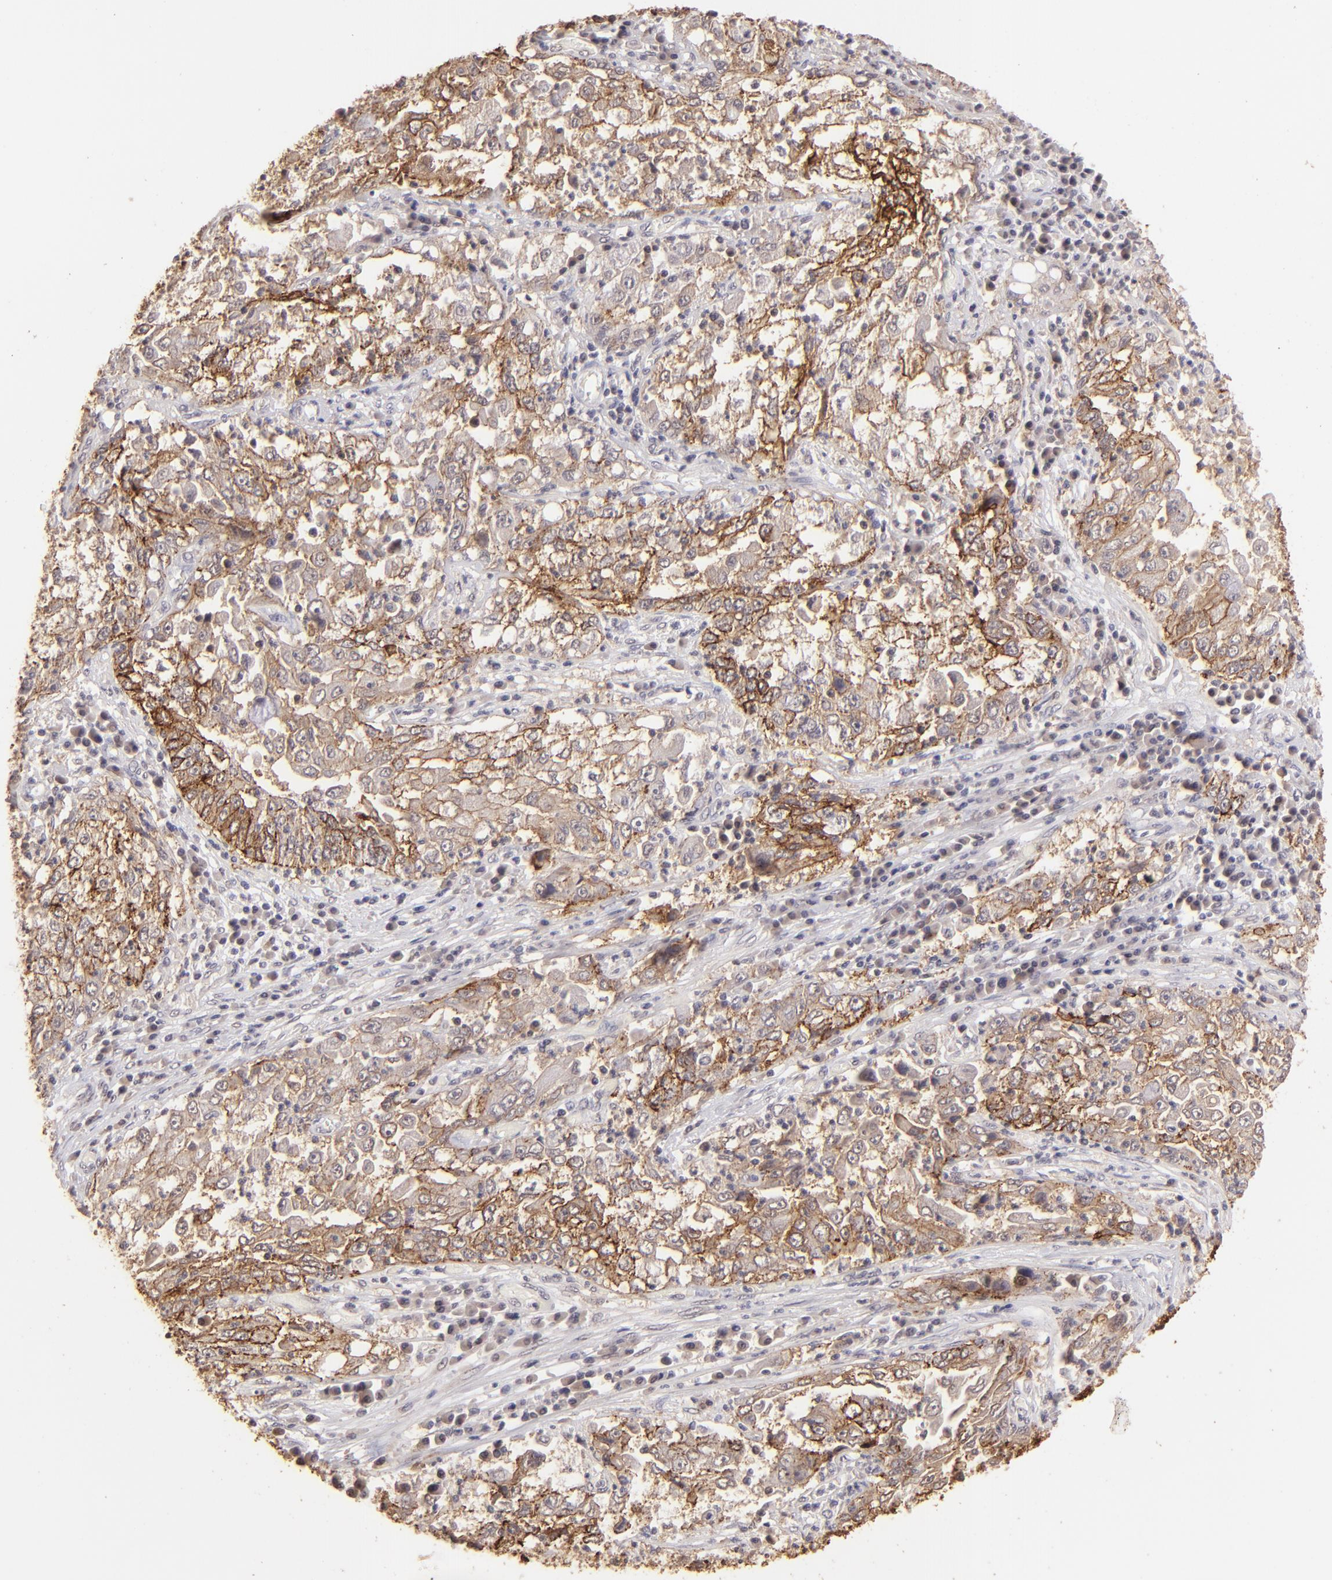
{"staining": {"intensity": "moderate", "quantity": ">75%", "location": "cytoplasmic/membranous"}, "tissue": "cervical cancer", "cell_type": "Tumor cells", "image_type": "cancer", "snomed": [{"axis": "morphology", "description": "Squamous cell carcinoma, NOS"}, {"axis": "topography", "description": "Cervix"}], "caption": "Moderate cytoplasmic/membranous protein staining is present in about >75% of tumor cells in squamous cell carcinoma (cervical).", "gene": "CLDN1", "patient": {"sex": "female", "age": 36}}